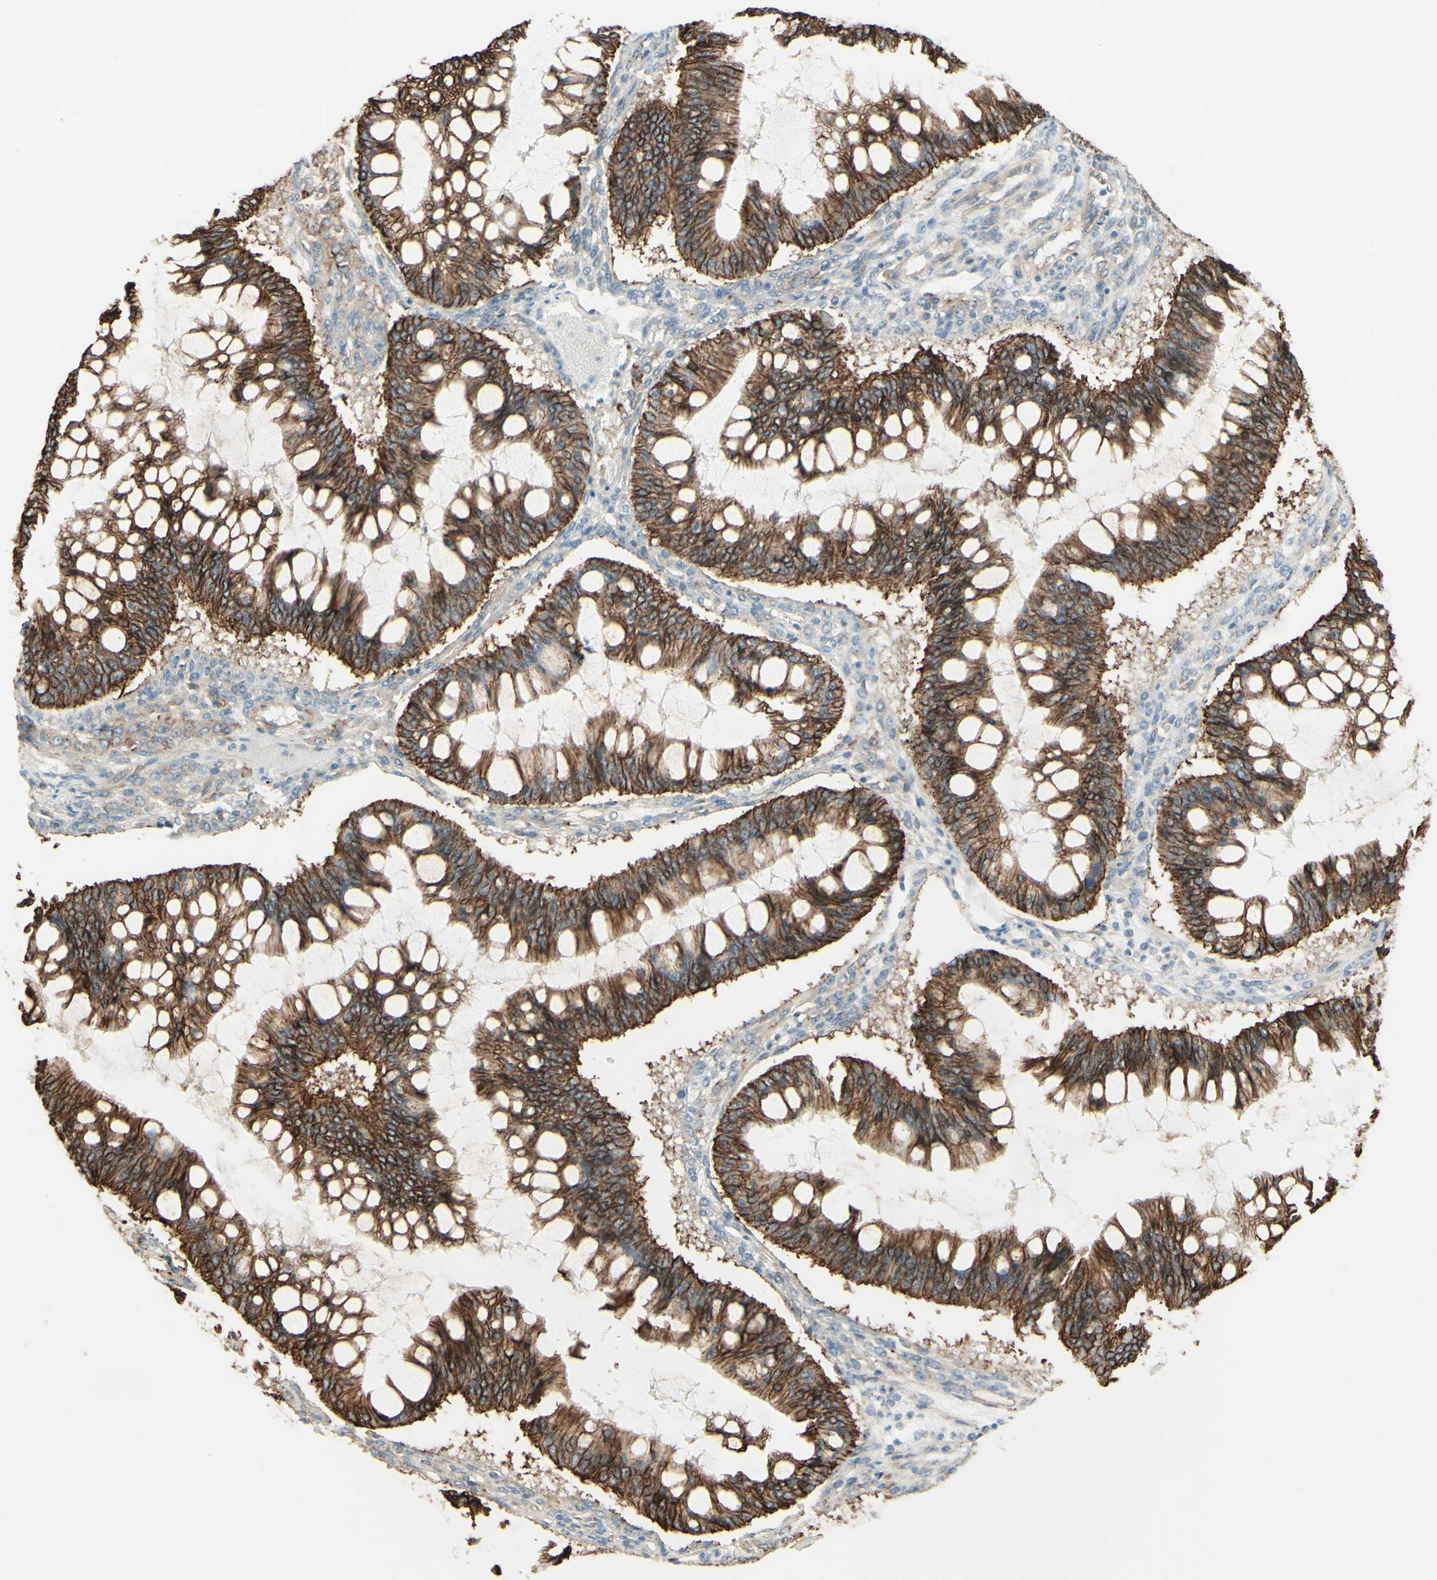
{"staining": {"intensity": "strong", "quantity": ">75%", "location": "cytoplasmic/membranous"}, "tissue": "ovarian cancer", "cell_type": "Tumor cells", "image_type": "cancer", "snomed": [{"axis": "morphology", "description": "Cystadenocarcinoma, mucinous, NOS"}, {"axis": "topography", "description": "Ovary"}], "caption": "Immunohistochemistry (DAB (3,3'-diaminobenzidine)) staining of ovarian cancer (mucinous cystadenocarcinoma) exhibits strong cytoplasmic/membranous protein positivity in approximately >75% of tumor cells. (Stains: DAB (3,3'-diaminobenzidine) in brown, nuclei in blue, Microscopy: brightfield microscopy at high magnification).", "gene": "RNF149", "patient": {"sex": "female", "age": 73}}